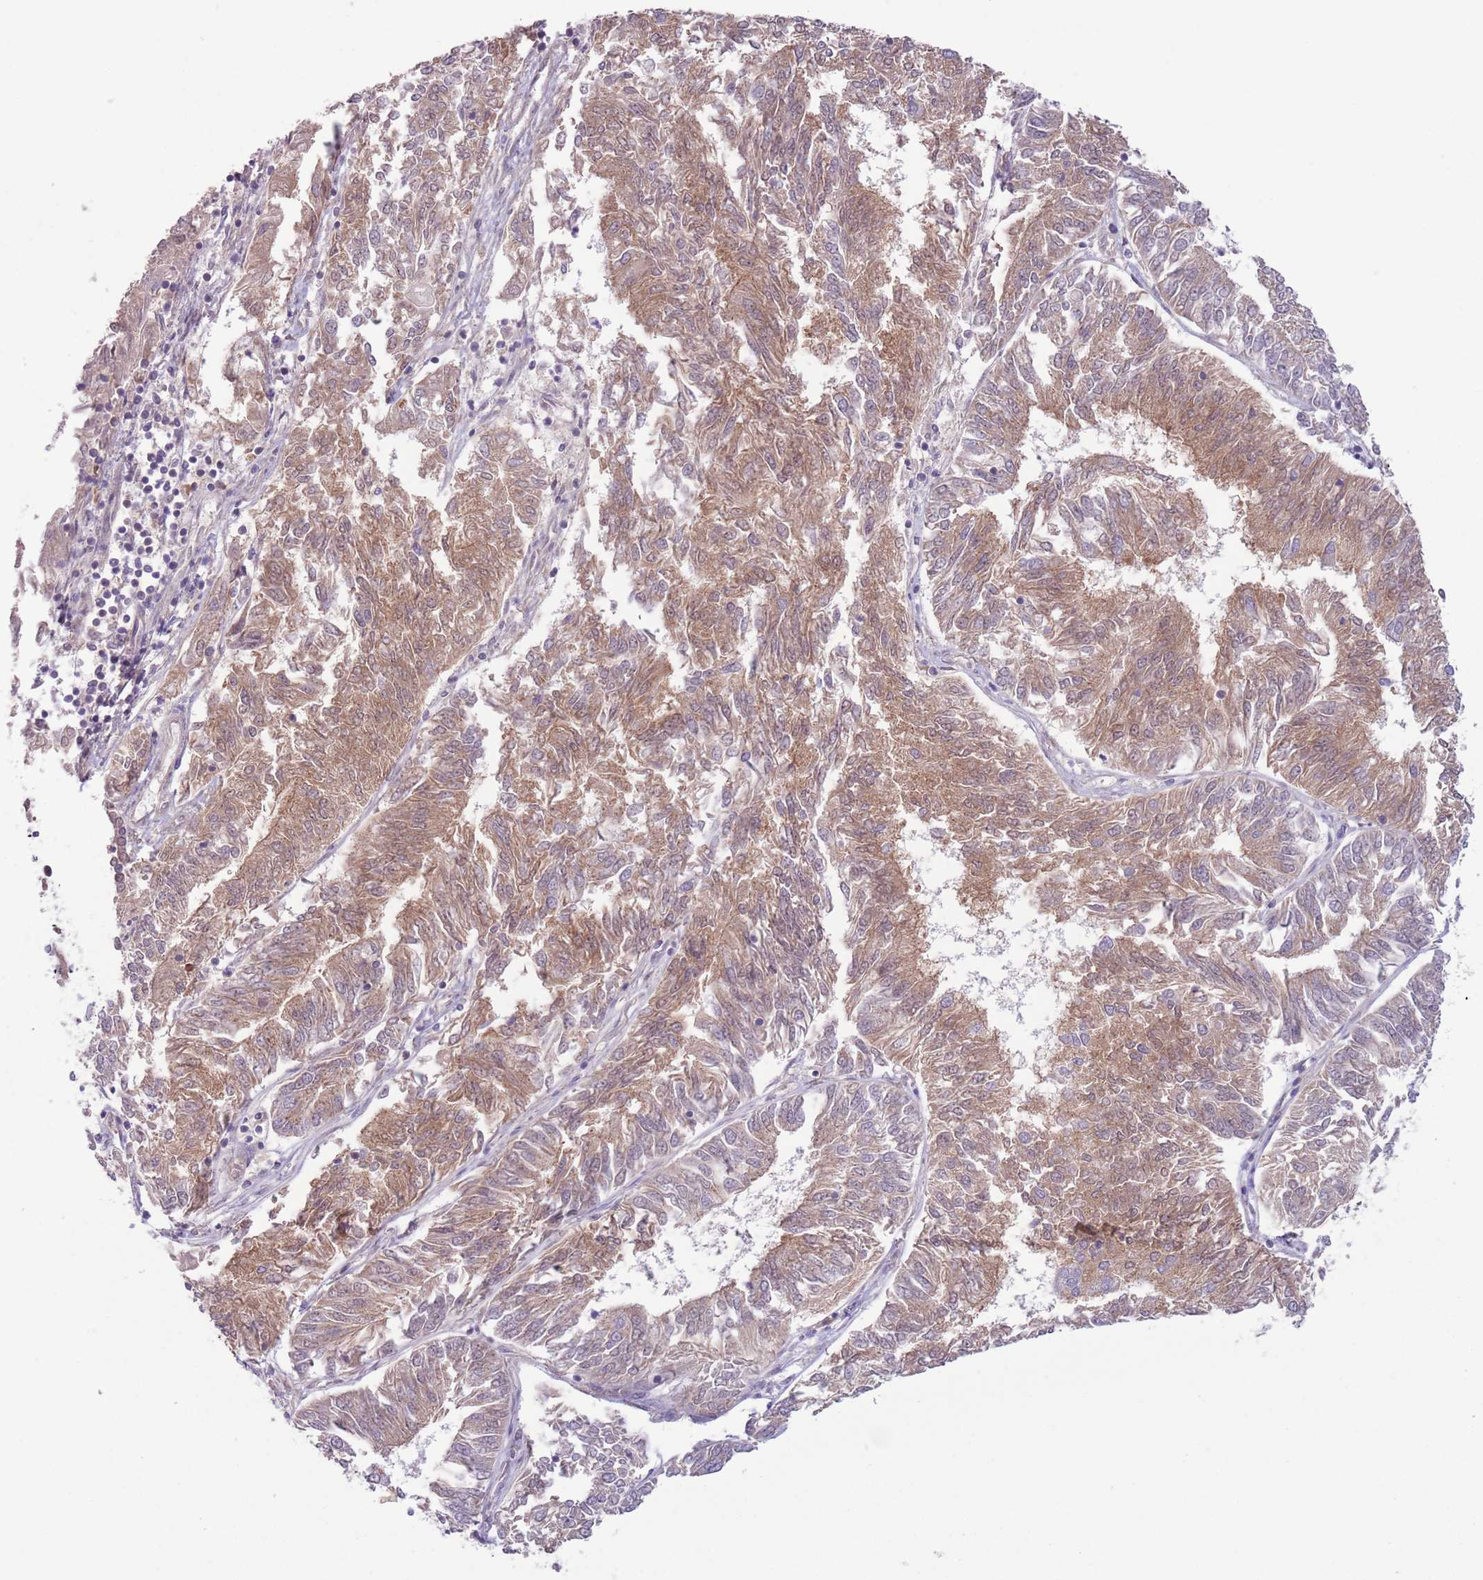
{"staining": {"intensity": "weak", "quantity": ">75%", "location": "cytoplasmic/membranous"}, "tissue": "endometrial cancer", "cell_type": "Tumor cells", "image_type": "cancer", "snomed": [{"axis": "morphology", "description": "Adenocarcinoma, NOS"}, {"axis": "topography", "description": "Endometrium"}], "caption": "Immunohistochemistry of human endometrial cancer (adenocarcinoma) exhibits low levels of weak cytoplasmic/membranous staining in about >75% of tumor cells.", "gene": "COPE", "patient": {"sex": "female", "age": 58}}